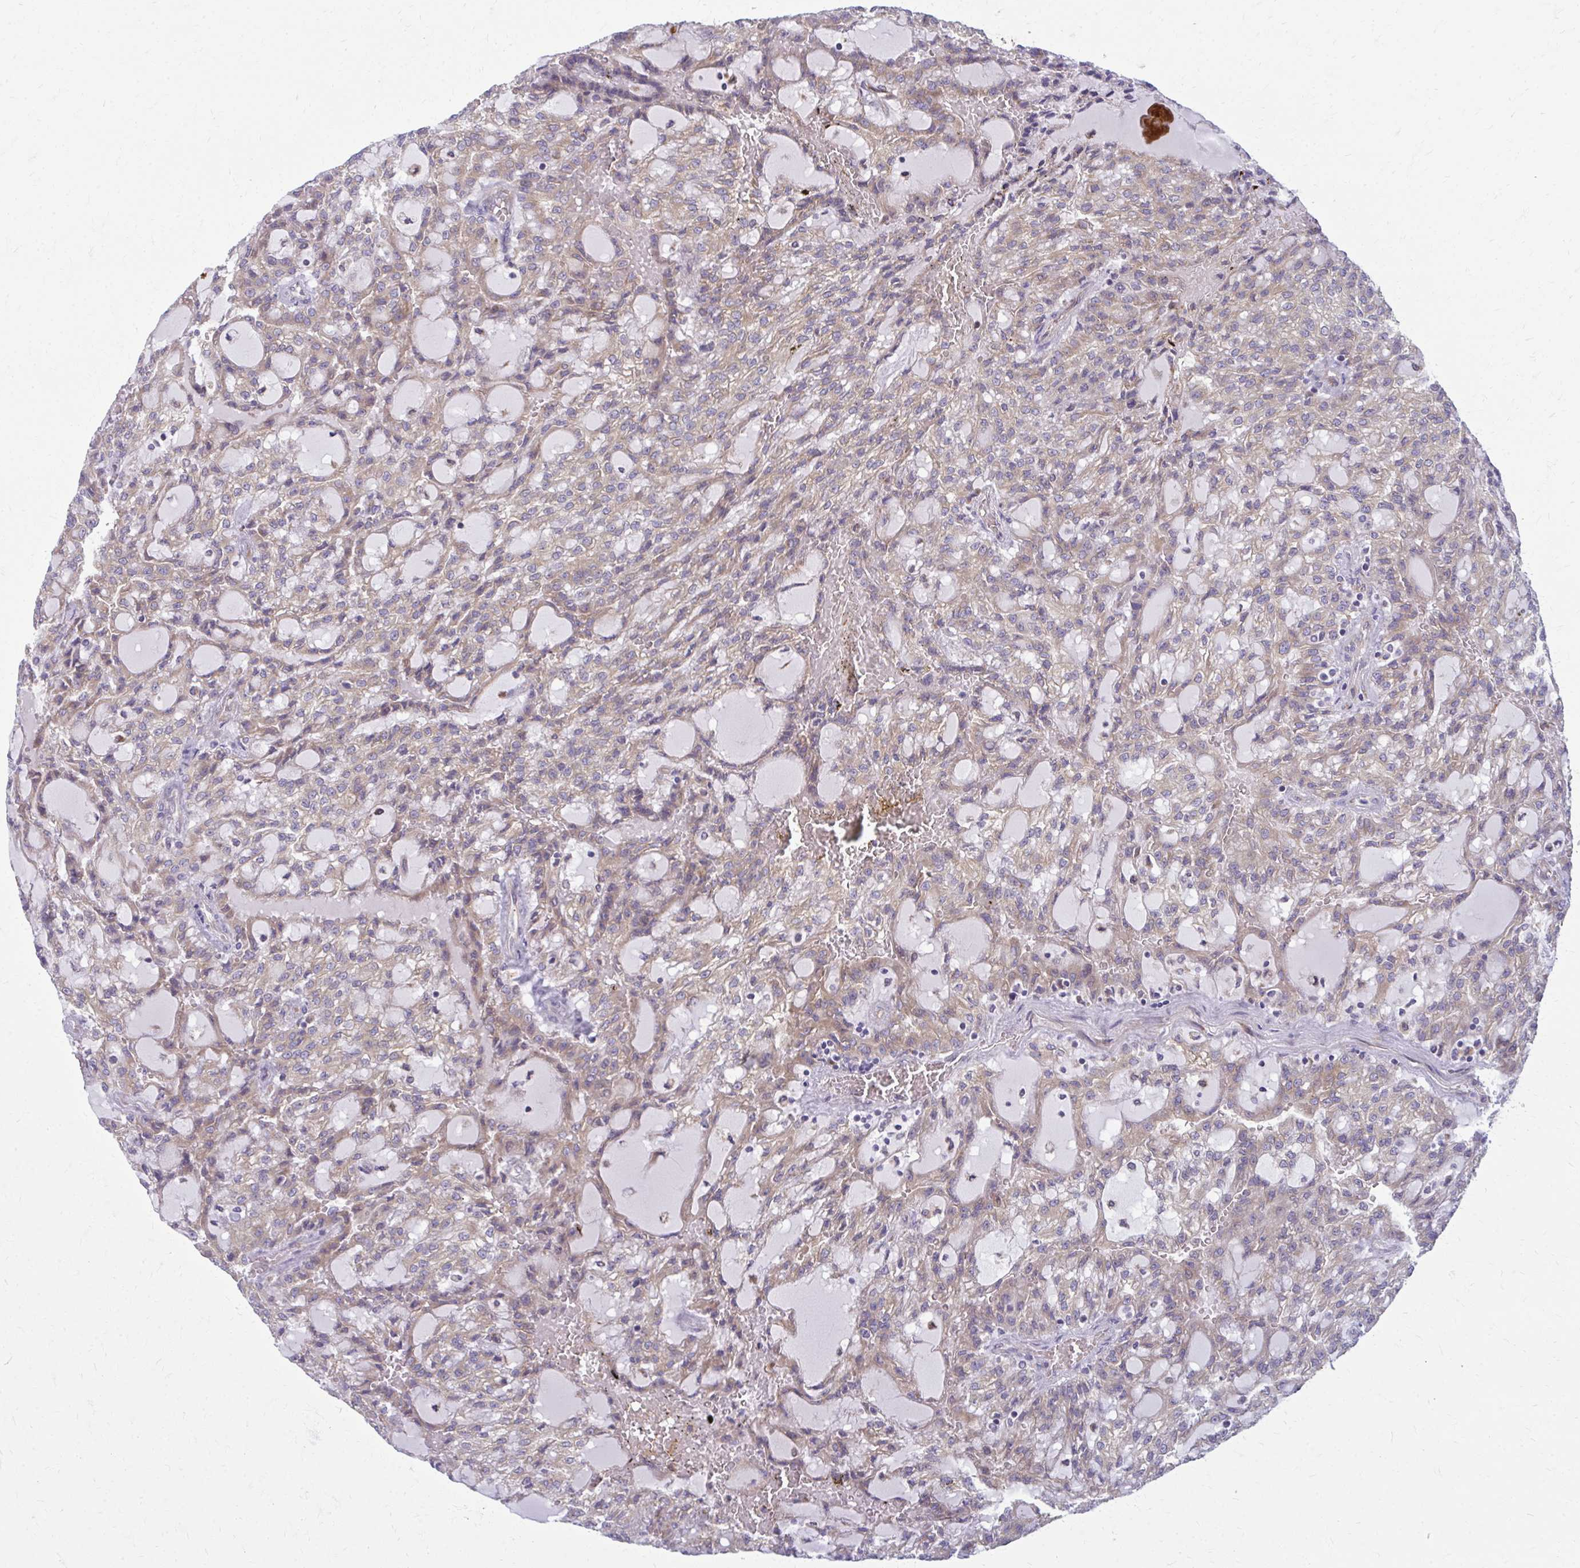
{"staining": {"intensity": "weak", "quantity": ">75%", "location": "cytoplasmic/membranous"}, "tissue": "renal cancer", "cell_type": "Tumor cells", "image_type": "cancer", "snomed": [{"axis": "morphology", "description": "Adenocarcinoma, NOS"}, {"axis": "topography", "description": "Kidney"}], "caption": "Immunohistochemistry image of human renal adenocarcinoma stained for a protein (brown), which reveals low levels of weak cytoplasmic/membranous expression in about >75% of tumor cells.", "gene": "CEMP1", "patient": {"sex": "male", "age": 63}}